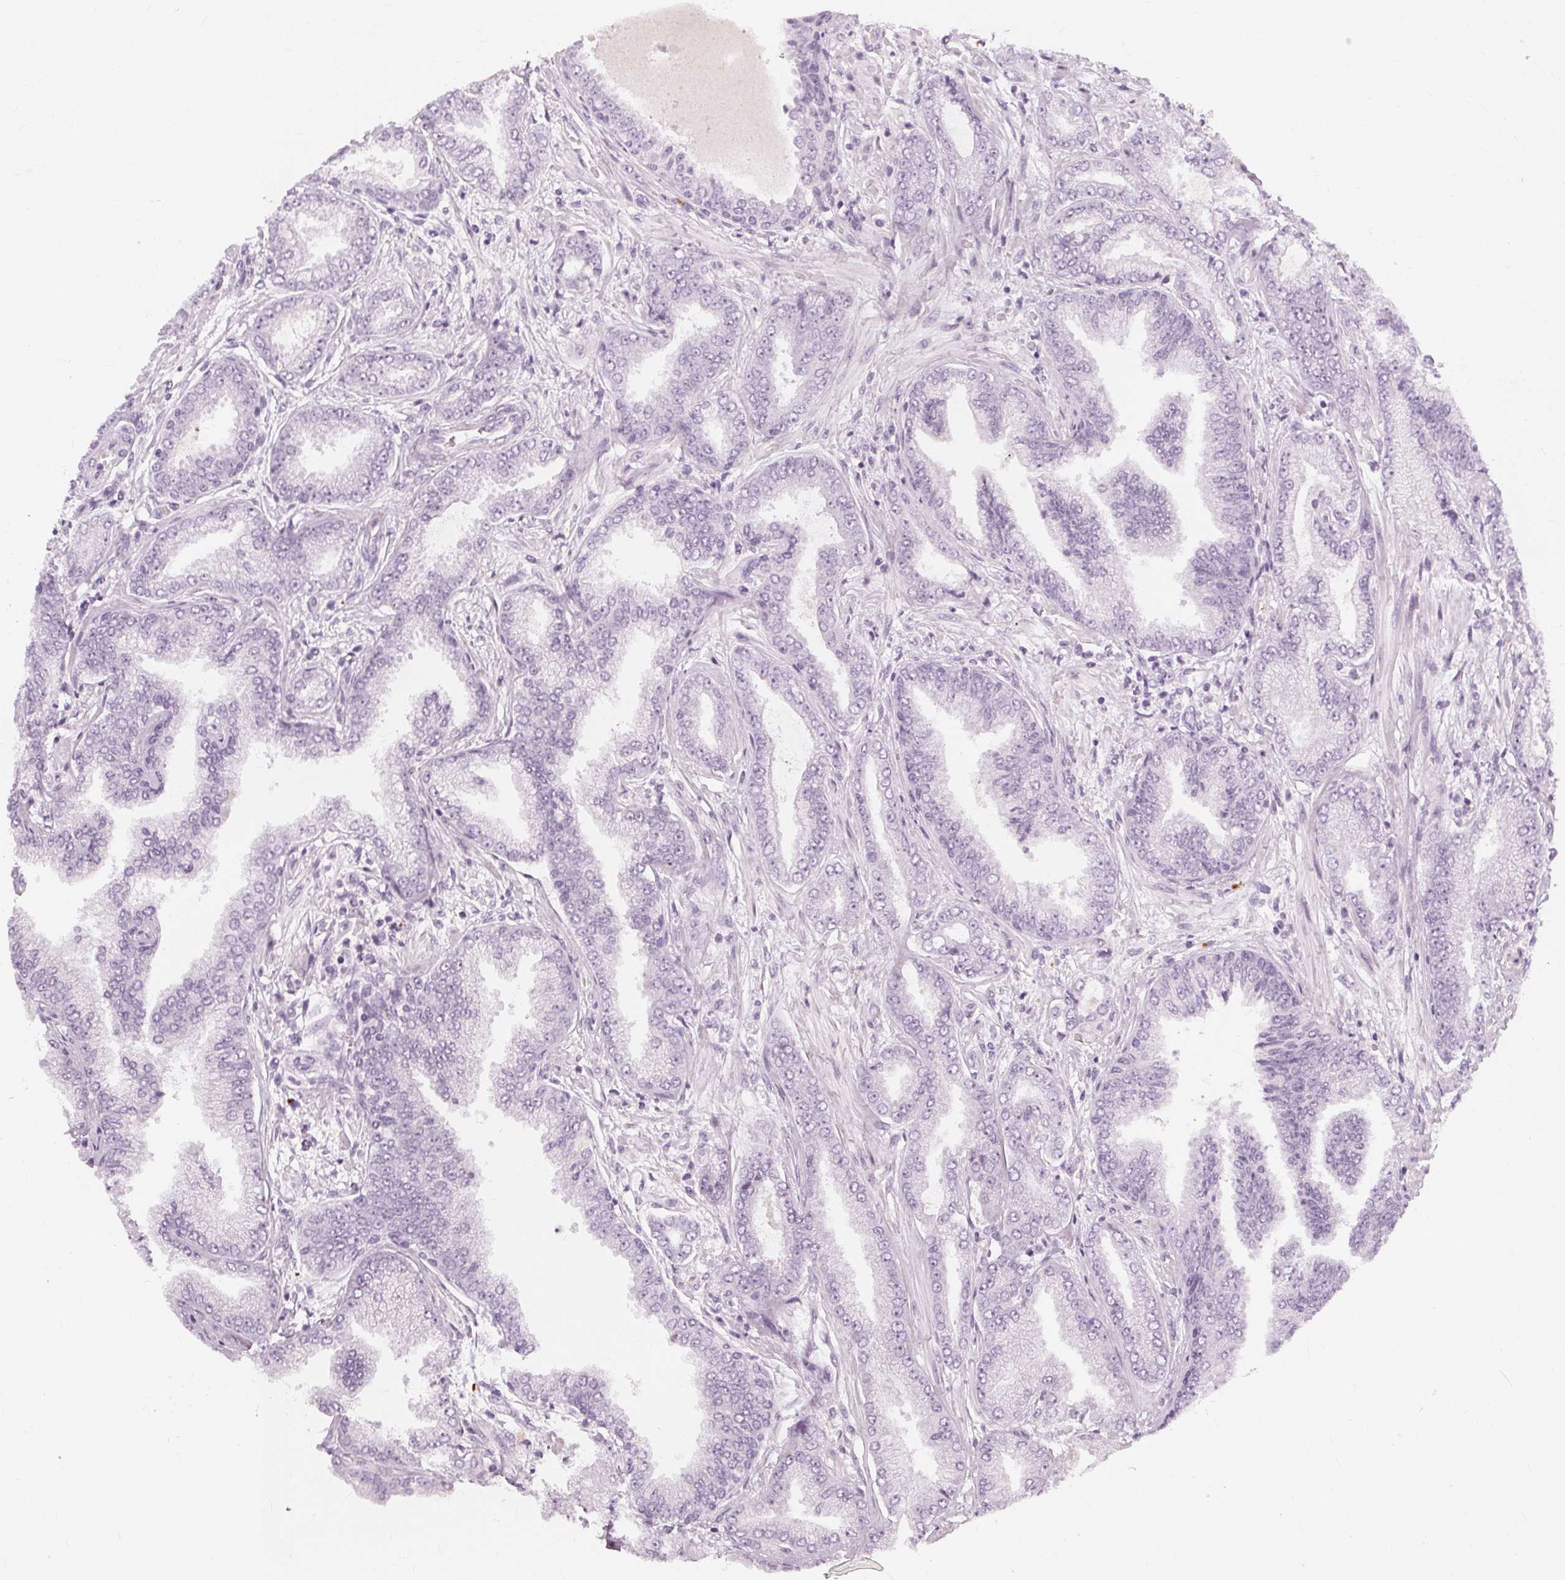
{"staining": {"intensity": "negative", "quantity": "none", "location": "none"}, "tissue": "prostate cancer", "cell_type": "Tumor cells", "image_type": "cancer", "snomed": [{"axis": "morphology", "description": "Adenocarcinoma, Low grade"}, {"axis": "topography", "description": "Prostate"}], "caption": "IHC histopathology image of neoplastic tissue: human prostate cancer (low-grade adenocarcinoma) stained with DAB (3,3'-diaminobenzidine) reveals no significant protein positivity in tumor cells. (DAB (3,3'-diaminobenzidine) immunohistochemistry visualized using brightfield microscopy, high magnification).", "gene": "TFF1", "patient": {"sex": "male", "age": 55}}